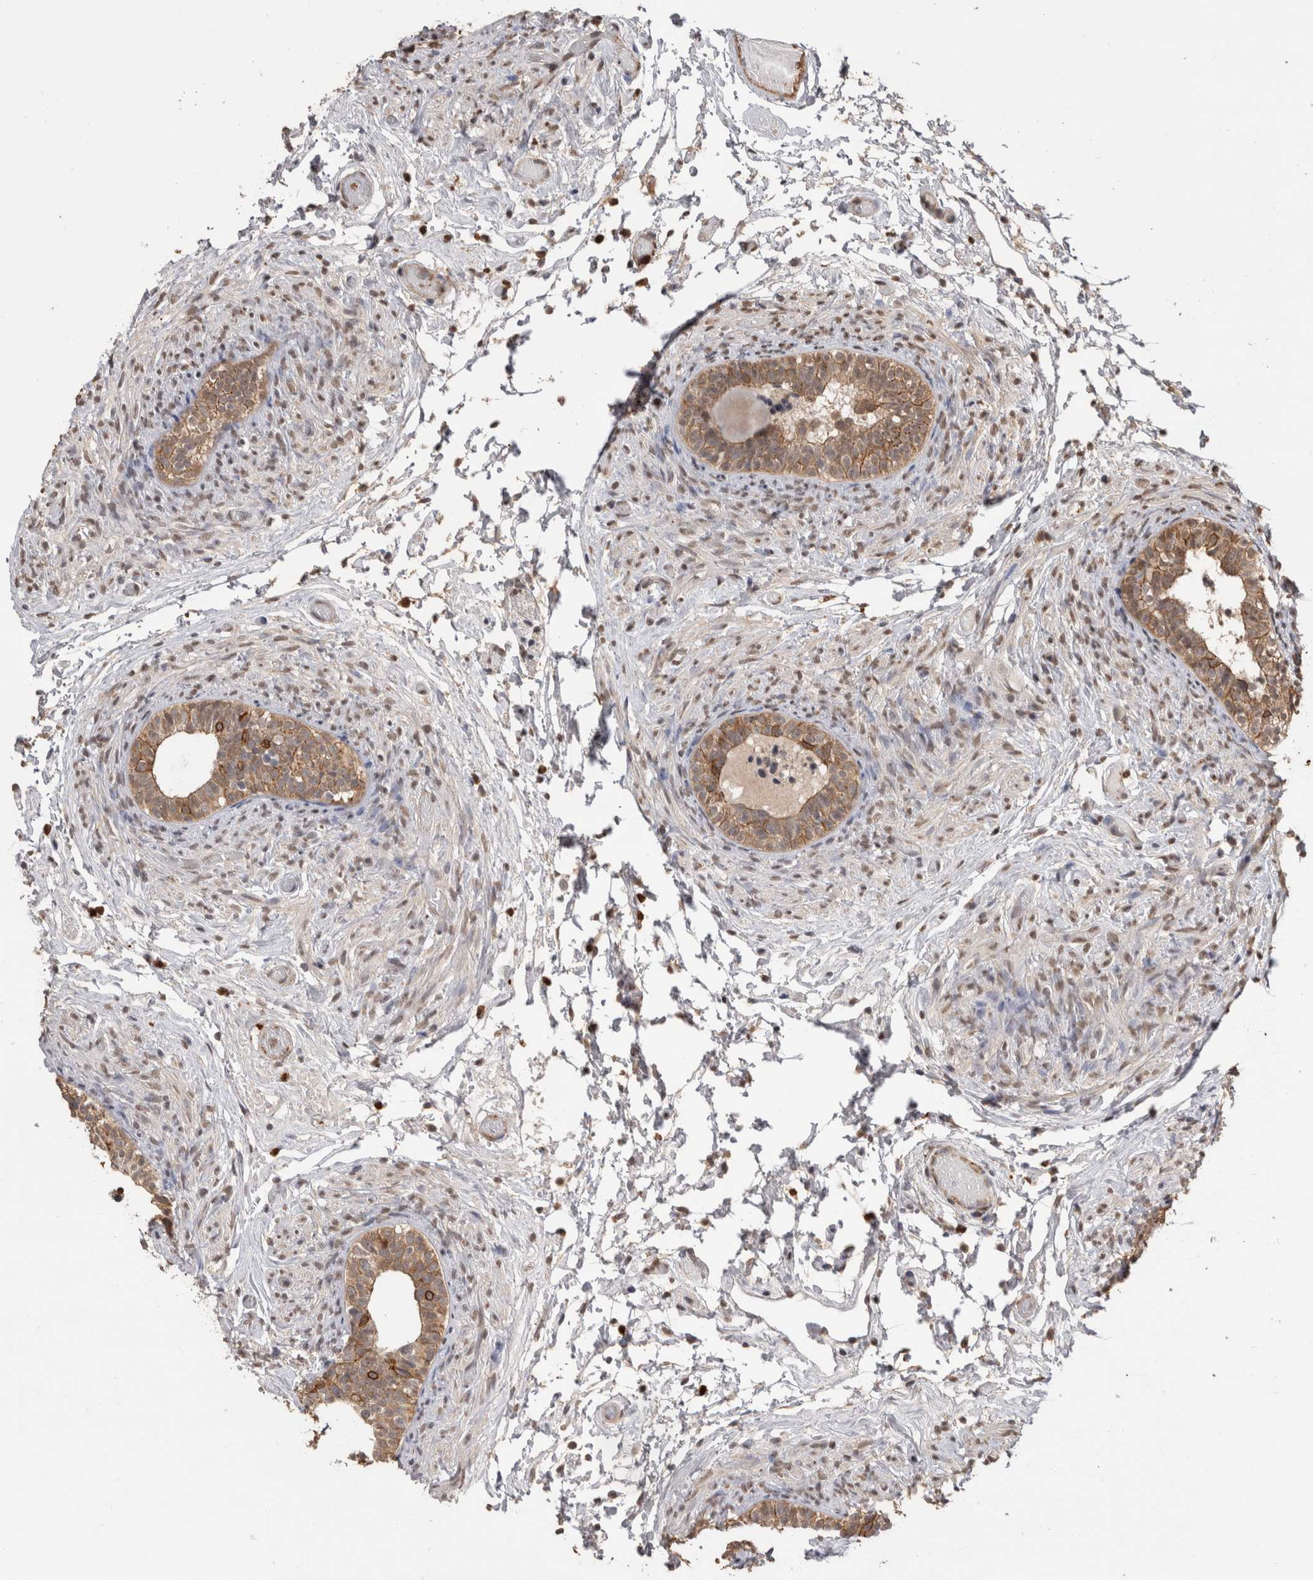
{"staining": {"intensity": "moderate", "quantity": ">75%", "location": "cytoplasmic/membranous"}, "tissue": "epididymis", "cell_type": "Glandular cells", "image_type": "normal", "snomed": [{"axis": "morphology", "description": "Normal tissue, NOS"}, {"axis": "topography", "description": "Epididymis"}], "caption": "Approximately >75% of glandular cells in normal human epididymis show moderate cytoplasmic/membranous protein expression as visualized by brown immunohistochemical staining.", "gene": "PAK4", "patient": {"sex": "male", "age": 5}}